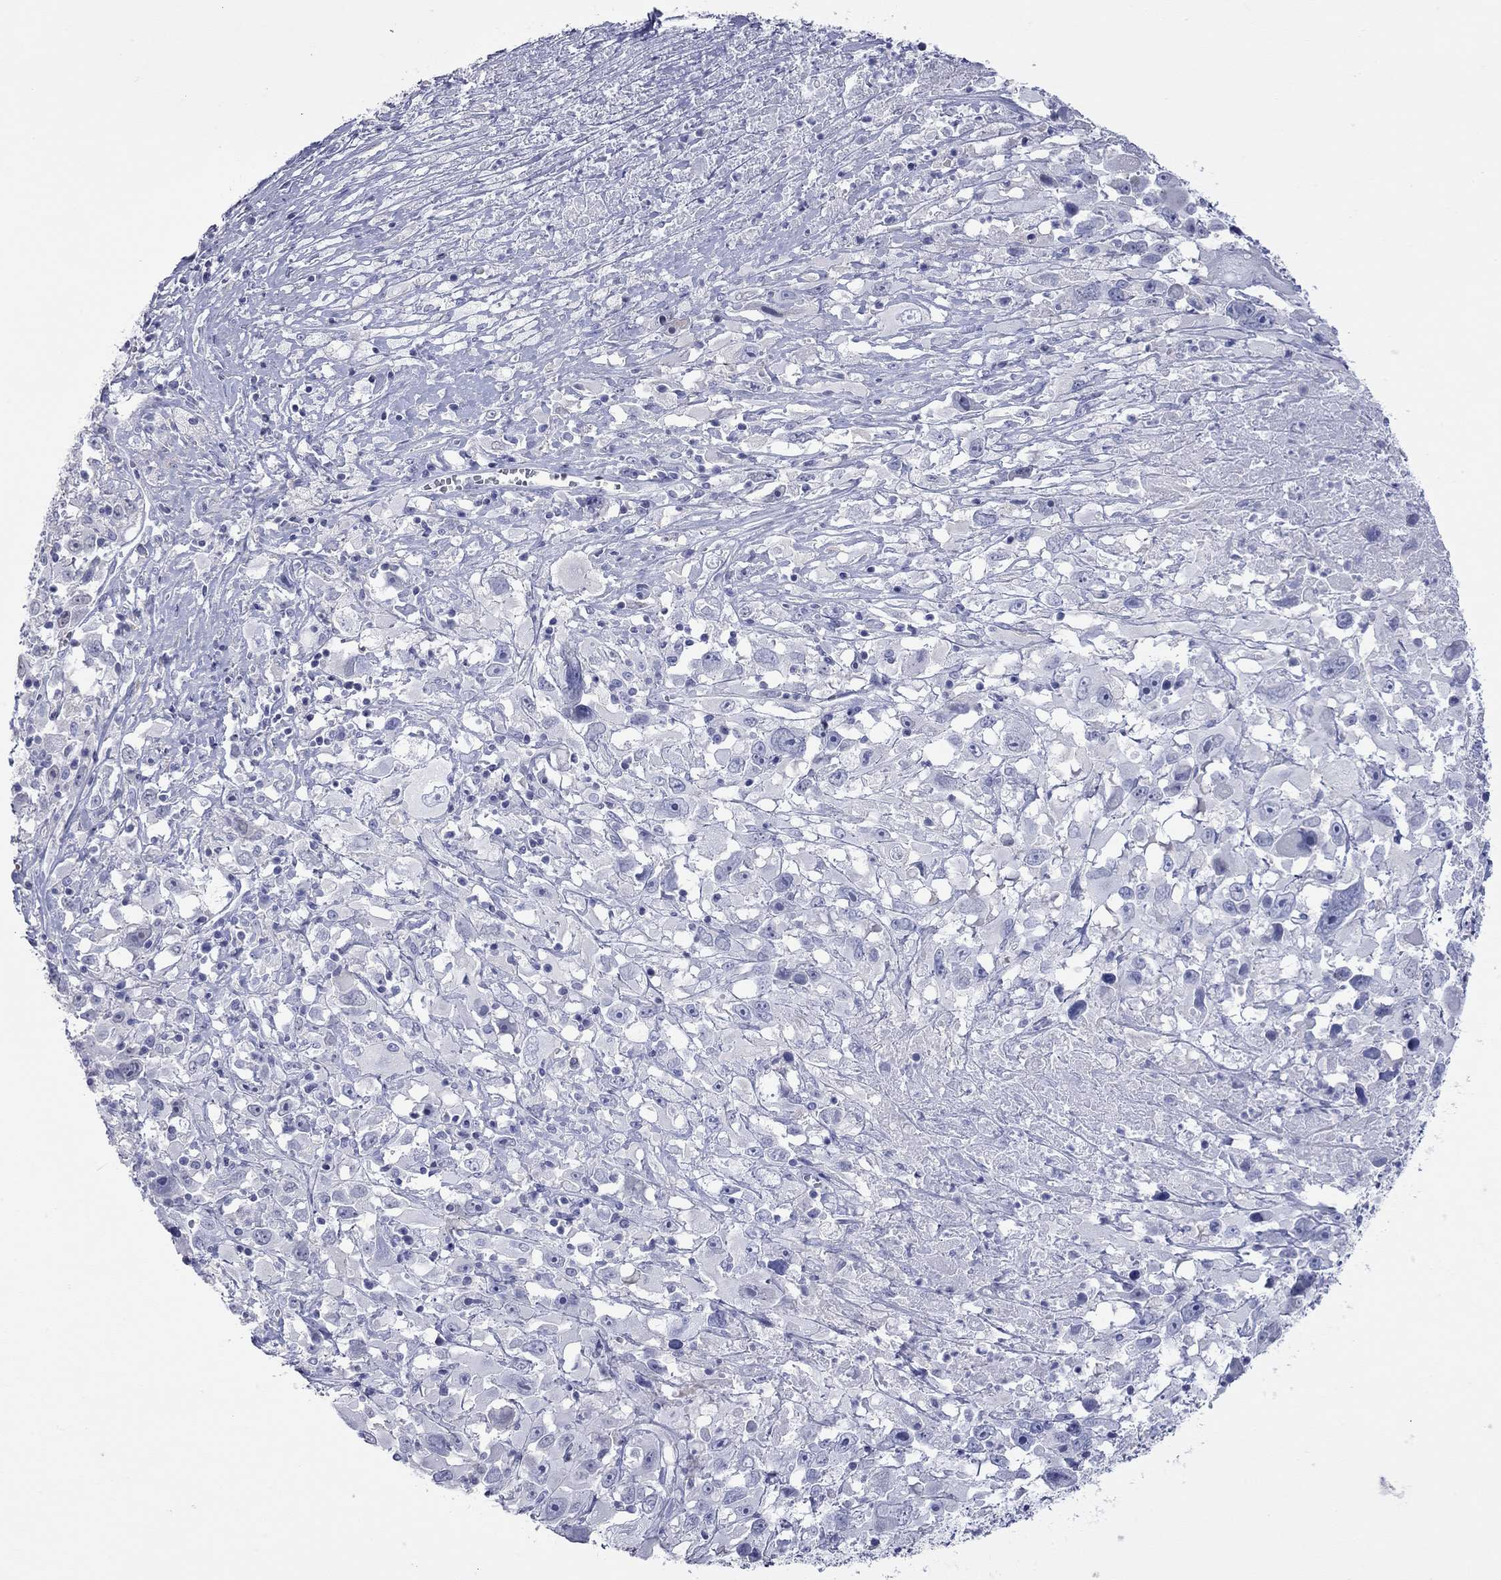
{"staining": {"intensity": "negative", "quantity": "none", "location": "none"}, "tissue": "melanoma", "cell_type": "Tumor cells", "image_type": "cancer", "snomed": [{"axis": "morphology", "description": "Malignant melanoma, Metastatic site"}, {"axis": "topography", "description": "Soft tissue"}], "caption": "There is no significant expression in tumor cells of malignant melanoma (metastatic site).", "gene": "ACTL7B", "patient": {"sex": "male", "age": 50}}